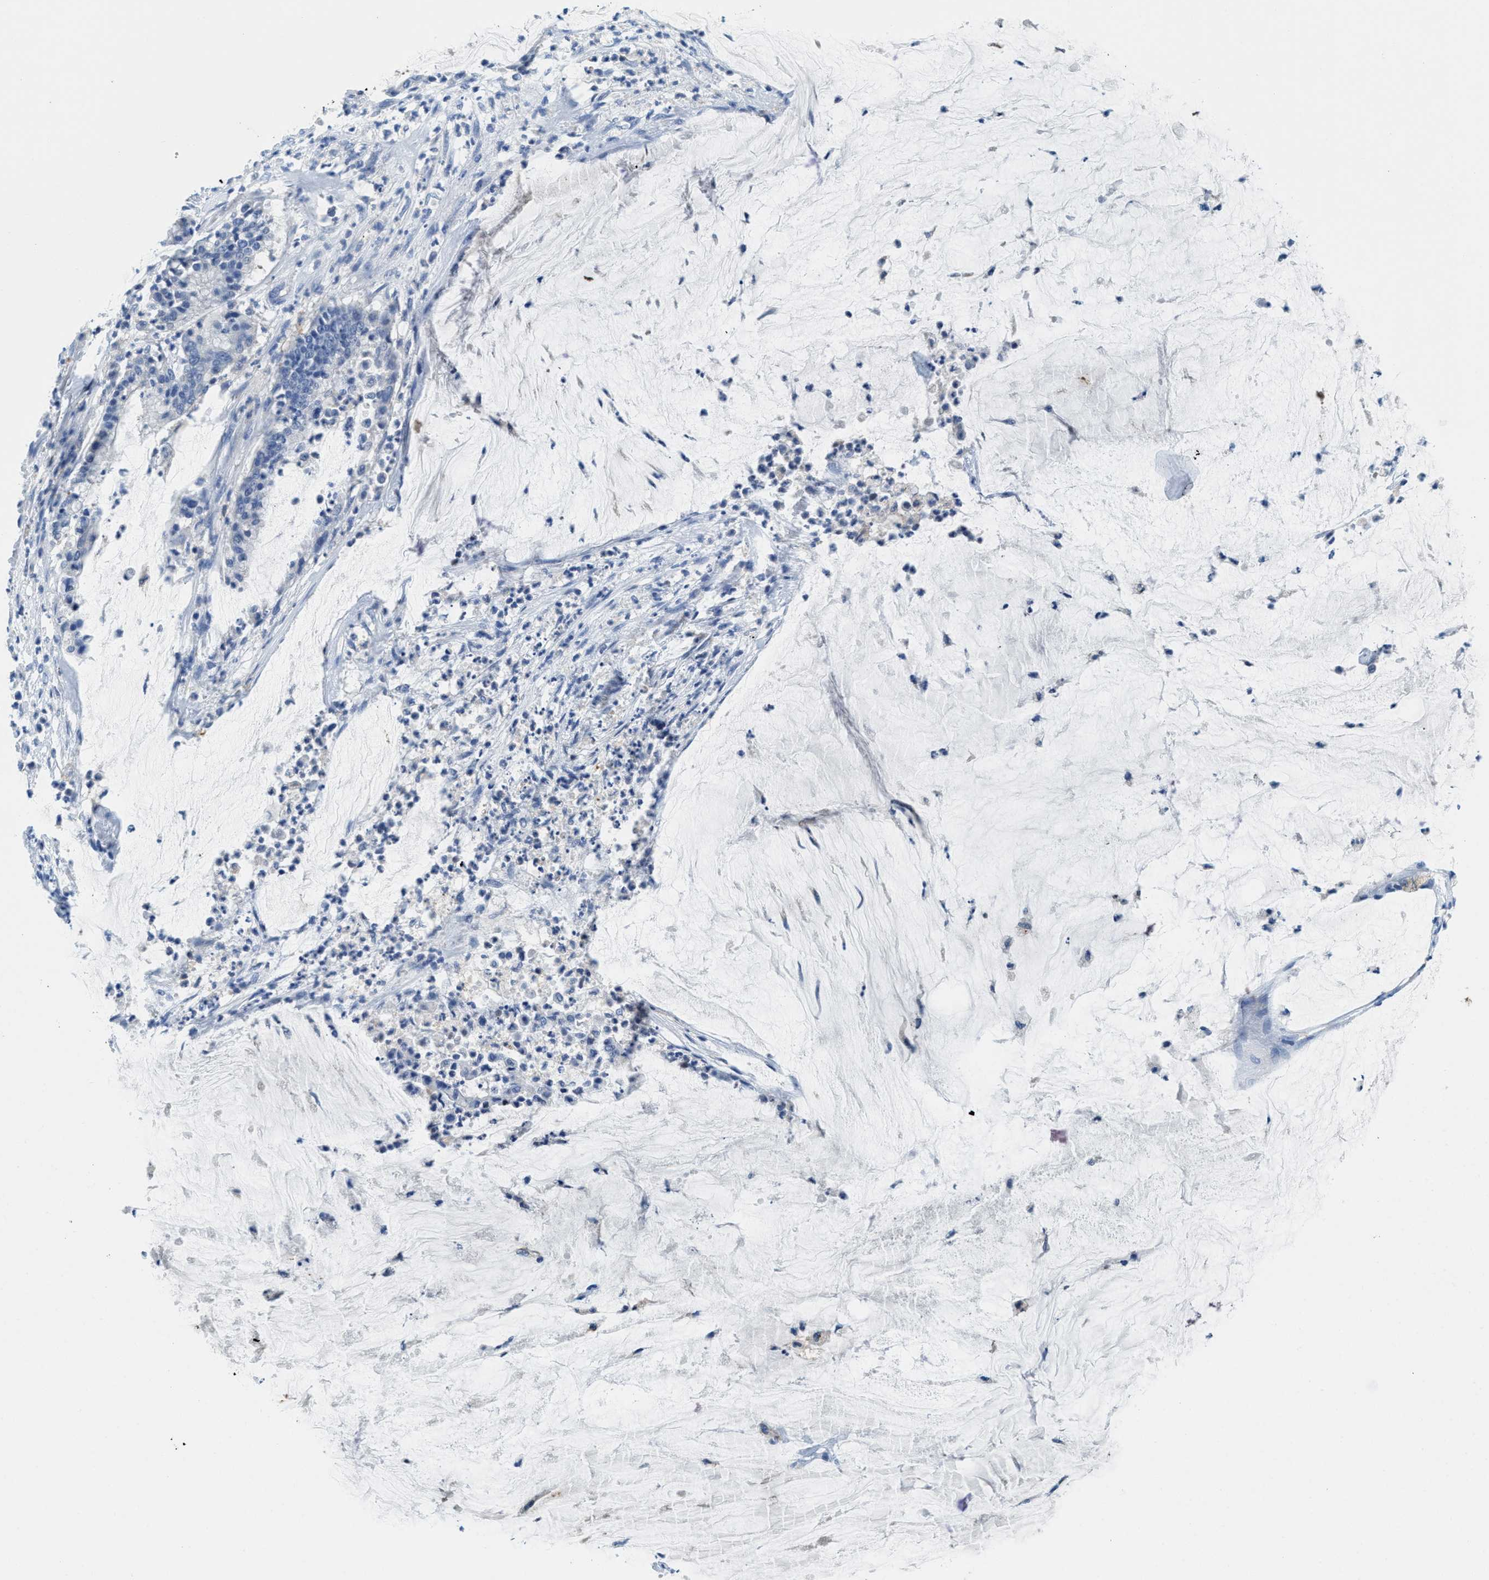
{"staining": {"intensity": "negative", "quantity": "none", "location": "none"}, "tissue": "pancreatic cancer", "cell_type": "Tumor cells", "image_type": "cancer", "snomed": [{"axis": "morphology", "description": "Adenocarcinoma, NOS"}, {"axis": "topography", "description": "Pancreas"}], "caption": "Tumor cells are negative for brown protein staining in pancreatic cancer.", "gene": "CD226", "patient": {"sex": "male", "age": 41}}